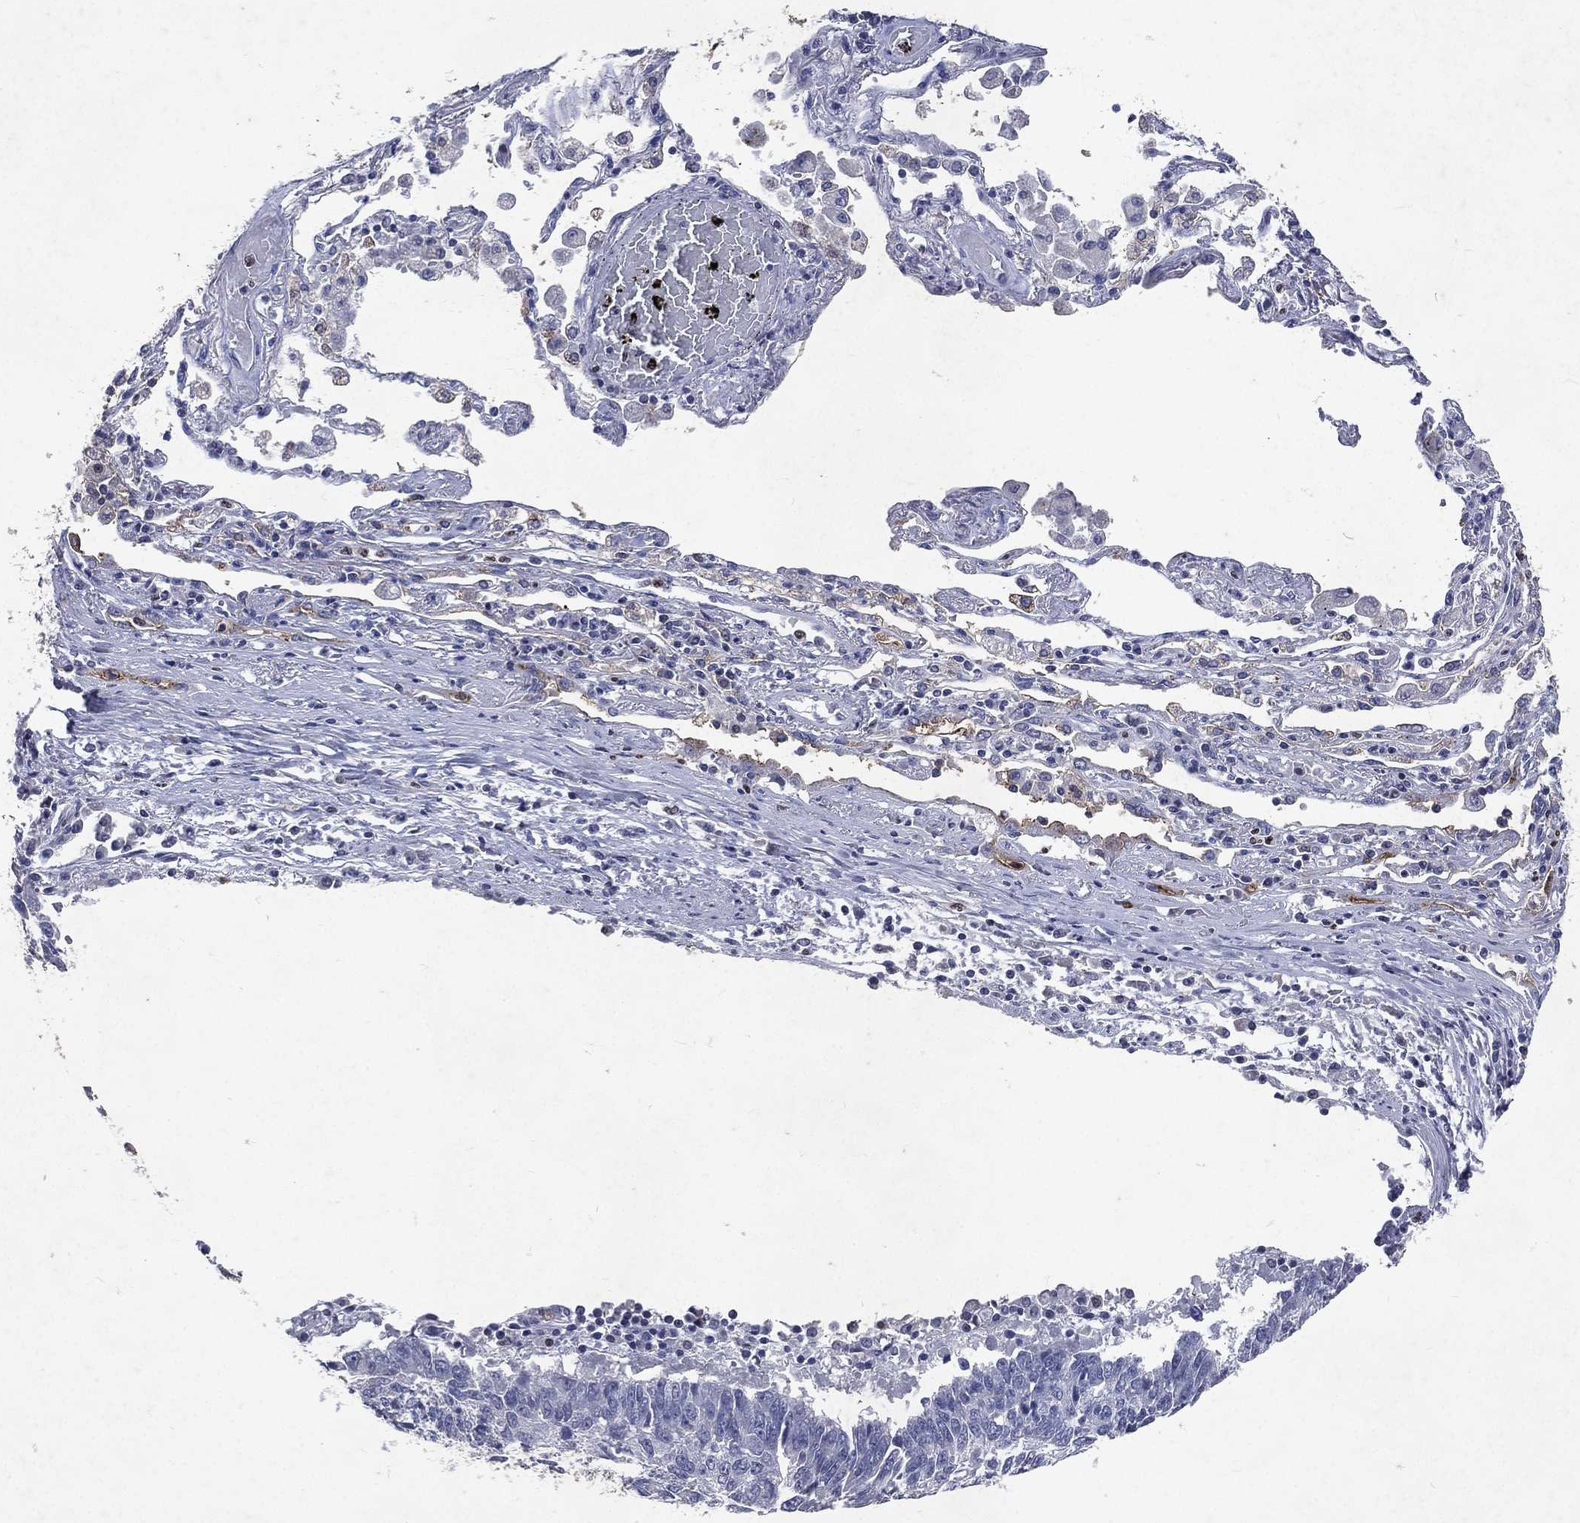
{"staining": {"intensity": "negative", "quantity": "none", "location": "none"}, "tissue": "lung cancer", "cell_type": "Tumor cells", "image_type": "cancer", "snomed": [{"axis": "morphology", "description": "Squamous cell carcinoma, NOS"}, {"axis": "topography", "description": "Lung"}], "caption": "IHC micrograph of lung cancer stained for a protein (brown), which shows no positivity in tumor cells.", "gene": "SLC34A2", "patient": {"sex": "male", "age": 73}}